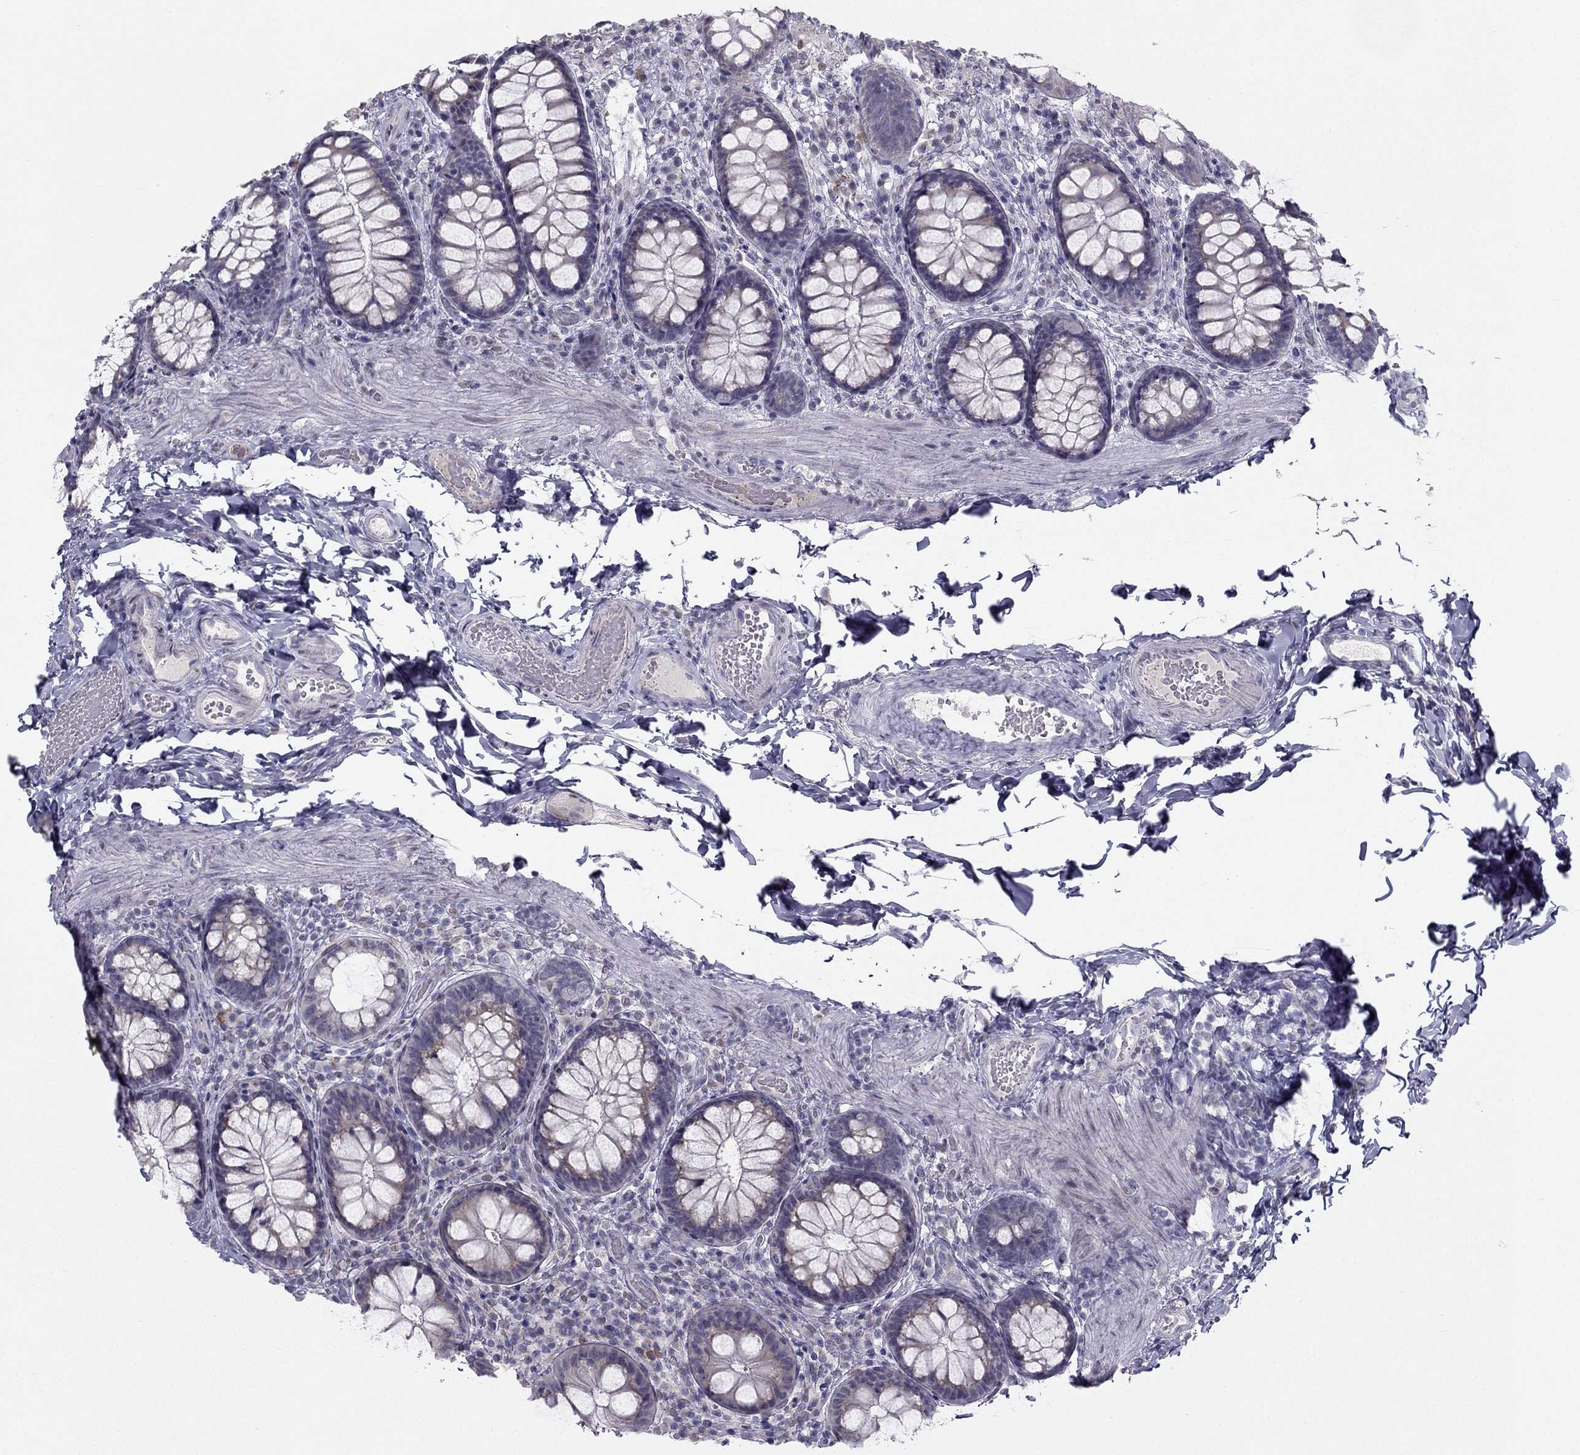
{"staining": {"intensity": "negative", "quantity": "none", "location": "none"}, "tissue": "colon", "cell_type": "Endothelial cells", "image_type": "normal", "snomed": [{"axis": "morphology", "description": "Normal tissue, NOS"}, {"axis": "topography", "description": "Colon"}], "caption": "Colon stained for a protein using IHC displays no expression endothelial cells.", "gene": "TRPS1", "patient": {"sex": "female", "age": 86}}